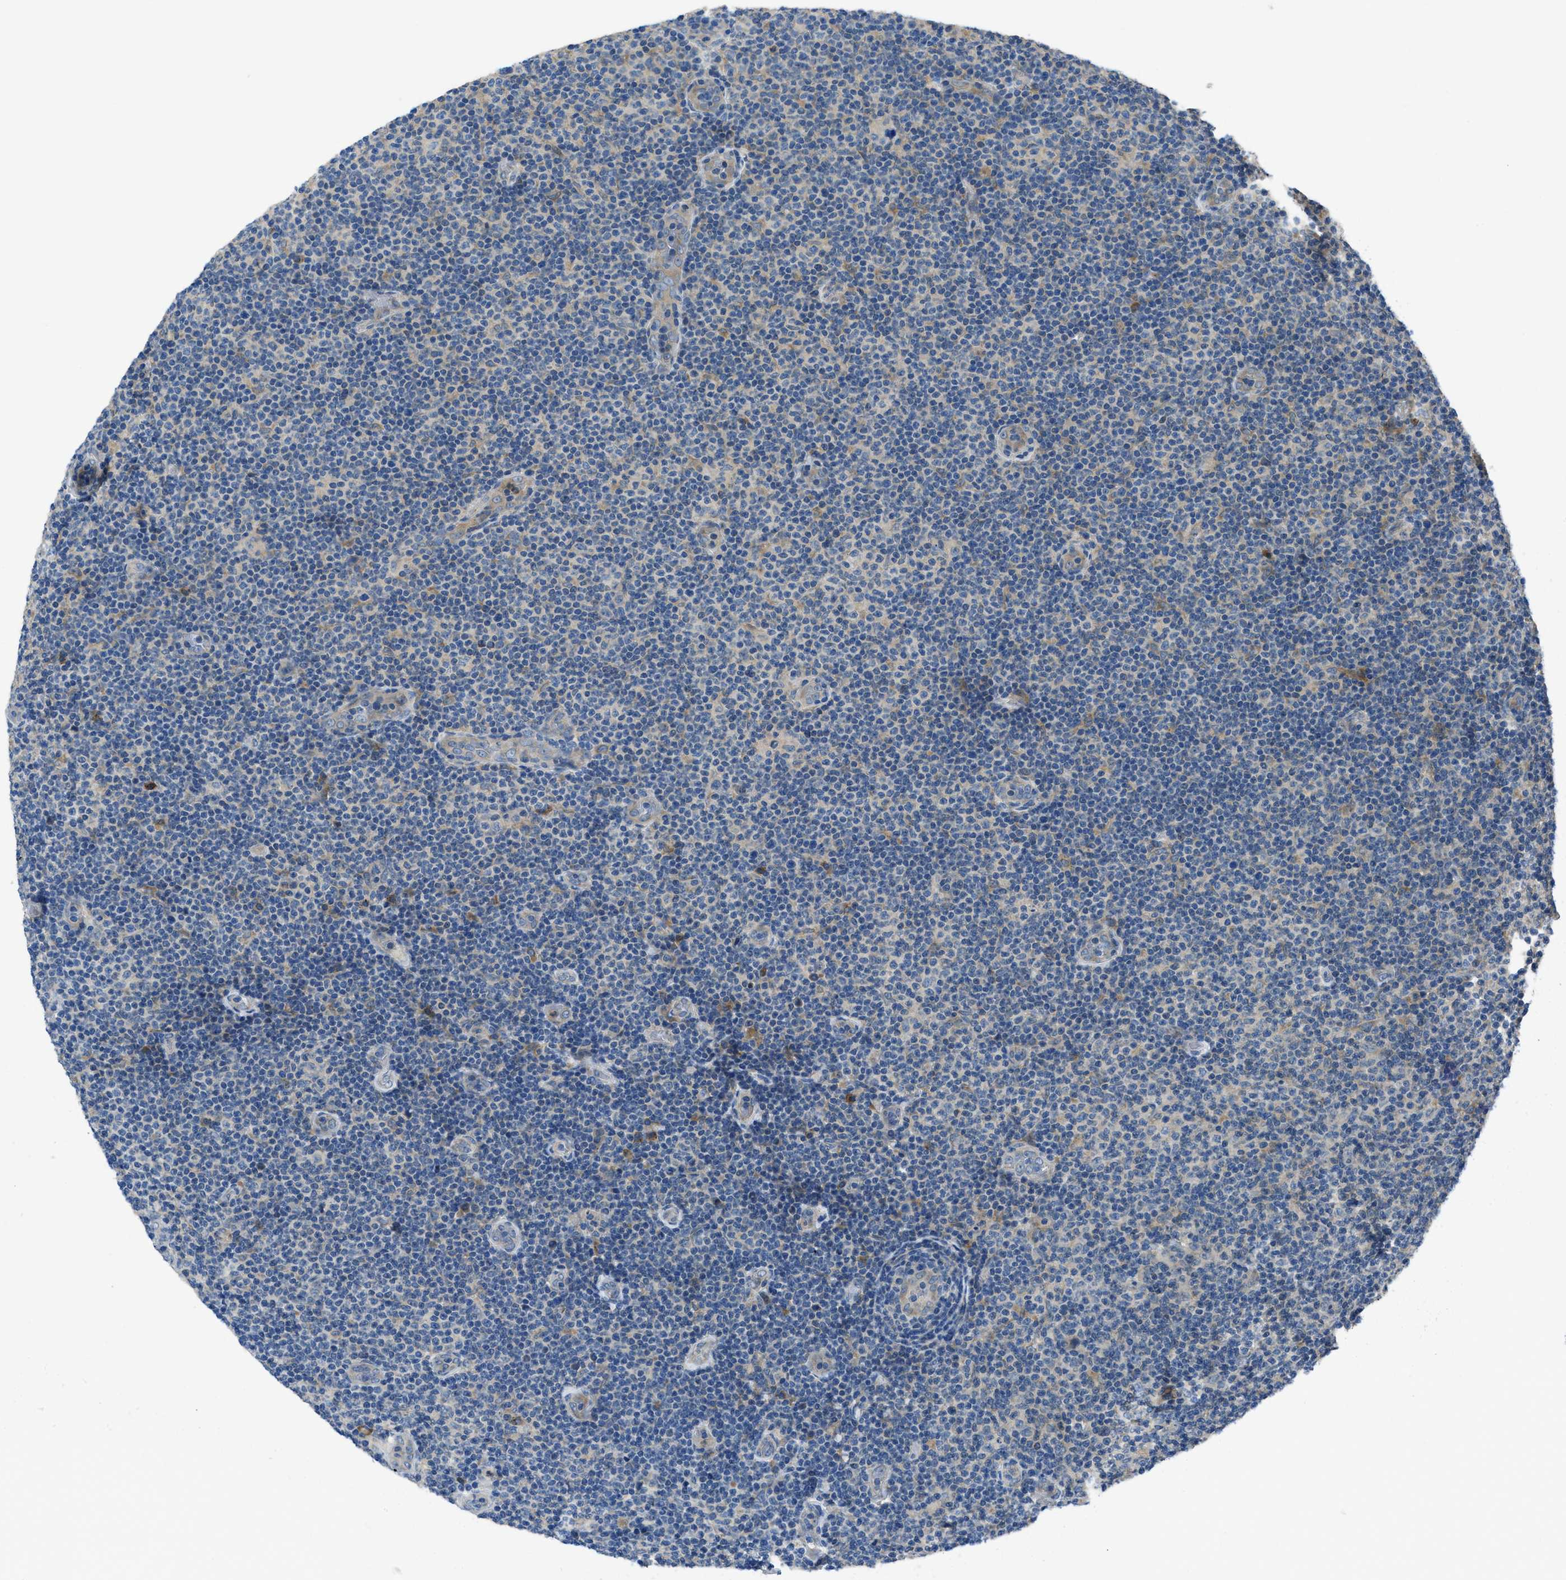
{"staining": {"intensity": "negative", "quantity": "none", "location": "none"}, "tissue": "lymphoma", "cell_type": "Tumor cells", "image_type": "cancer", "snomed": [{"axis": "morphology", "description": "Malignant lymphoma, non-Hodgkin's type, Low grade"}, {"axis": "topography", "description": "Lymph node"}], "caption": "Malignant lymphoma, non-Hodgkin's type (low-grade) was stained to show a protein in brown. There is no significant expression in tumor cells. (Stains: DAB IHC with hematoxylin counter stain, Microscopy: brightfield microscopy at high magnification).", "gene": "MAP3K20", "patient": {"sex": "male", "age": 83}}